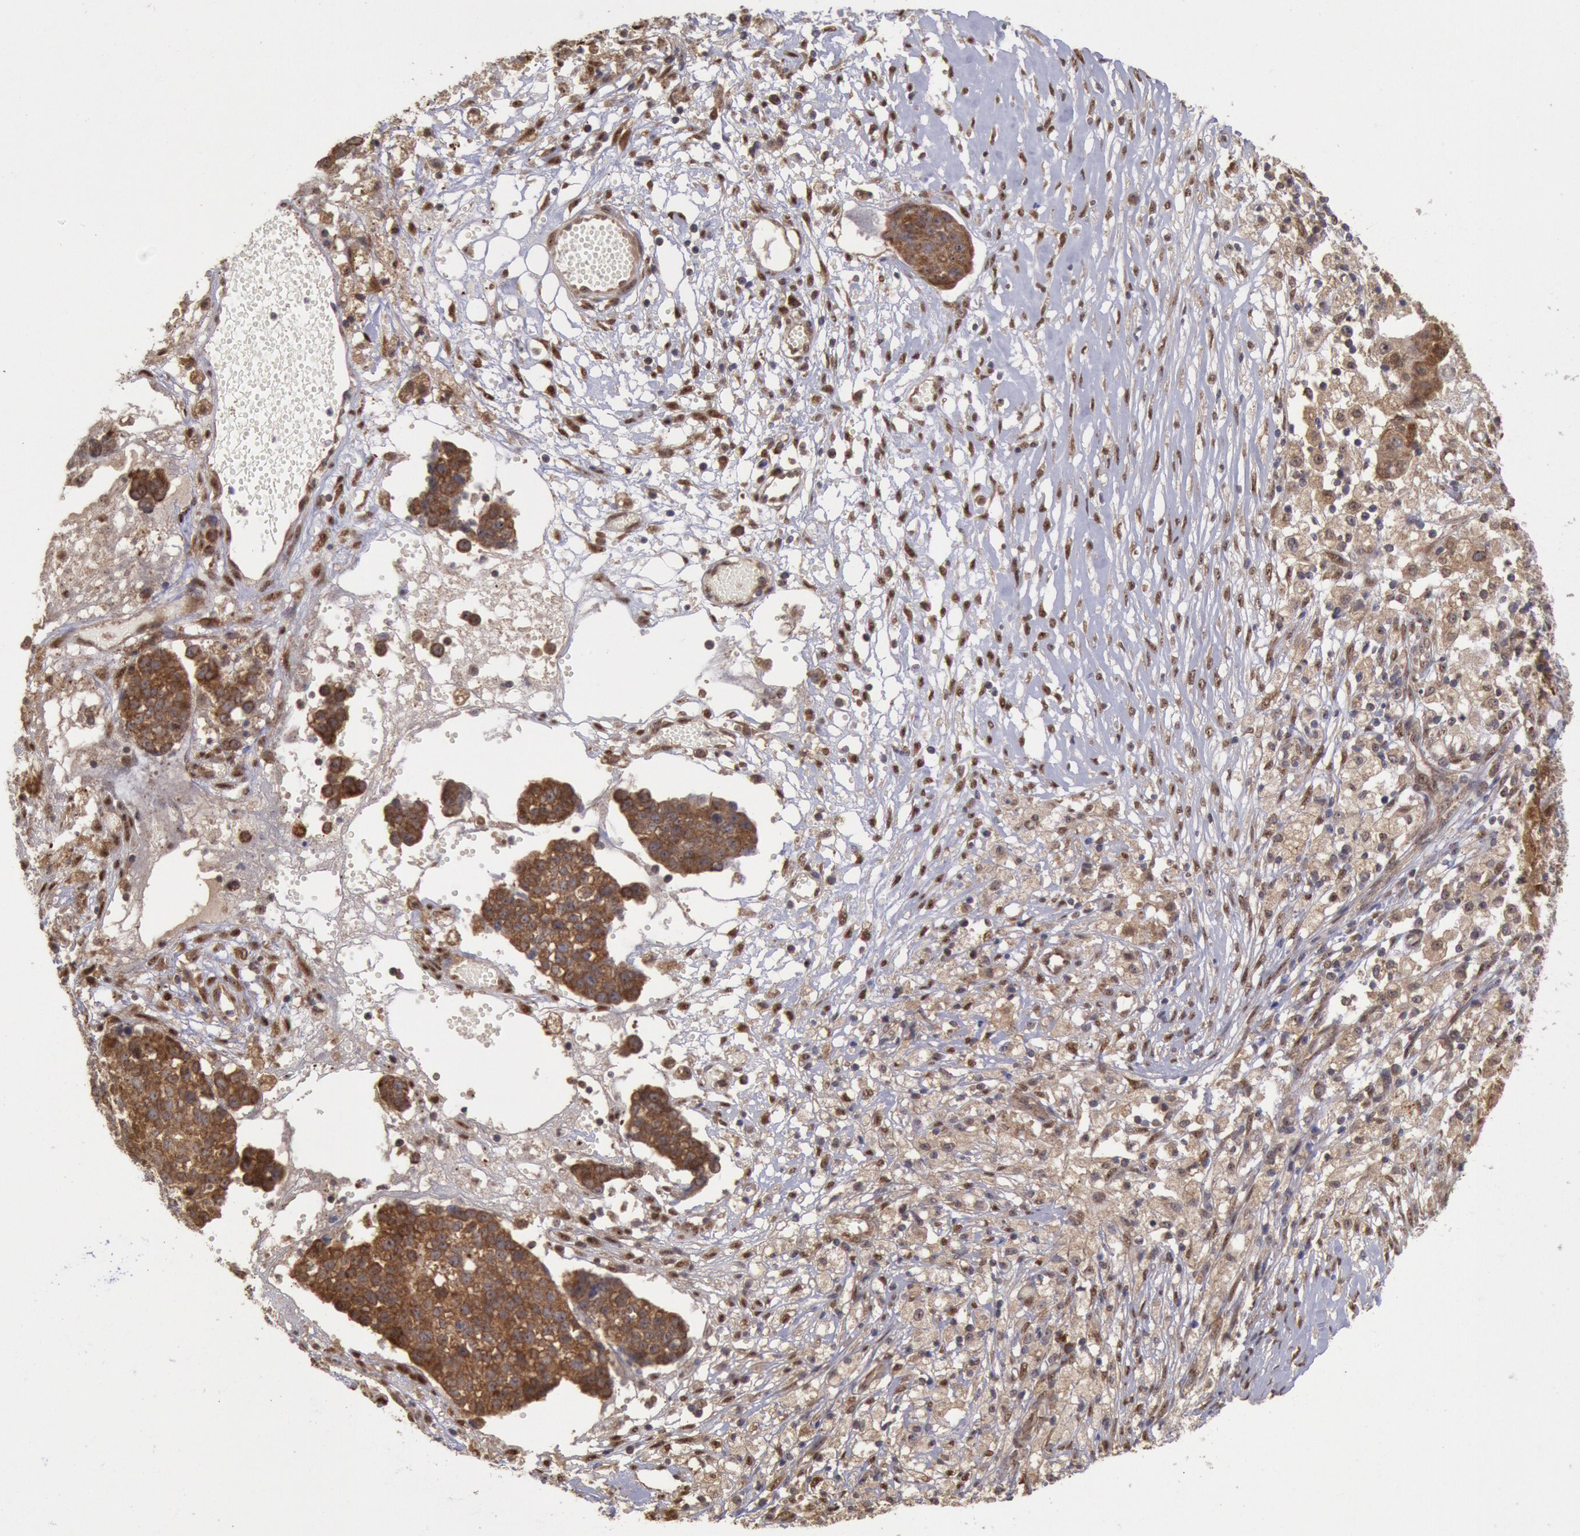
{"staining": {"intensity": "moderate", "quantity": ">75%", "location": "cytoplasmic/membranous"}, "tissue": "ovarian cancer", "cell_type": "Tumor cells", "image_type": "cancer", "snomed": [{"axis": "morphology", "description": "Carcinoma, endometroid"}, {"axis": "topography", "description": "Ovary"}], "caption": "Endometroid carcinoma (ovarian) stained with a brown dye reveals moderate cytoplasmic/membranous positive staining in about >75% of tumor cells.", "gene": "STX17", "patient": {"sex": "female", "age": 42}}